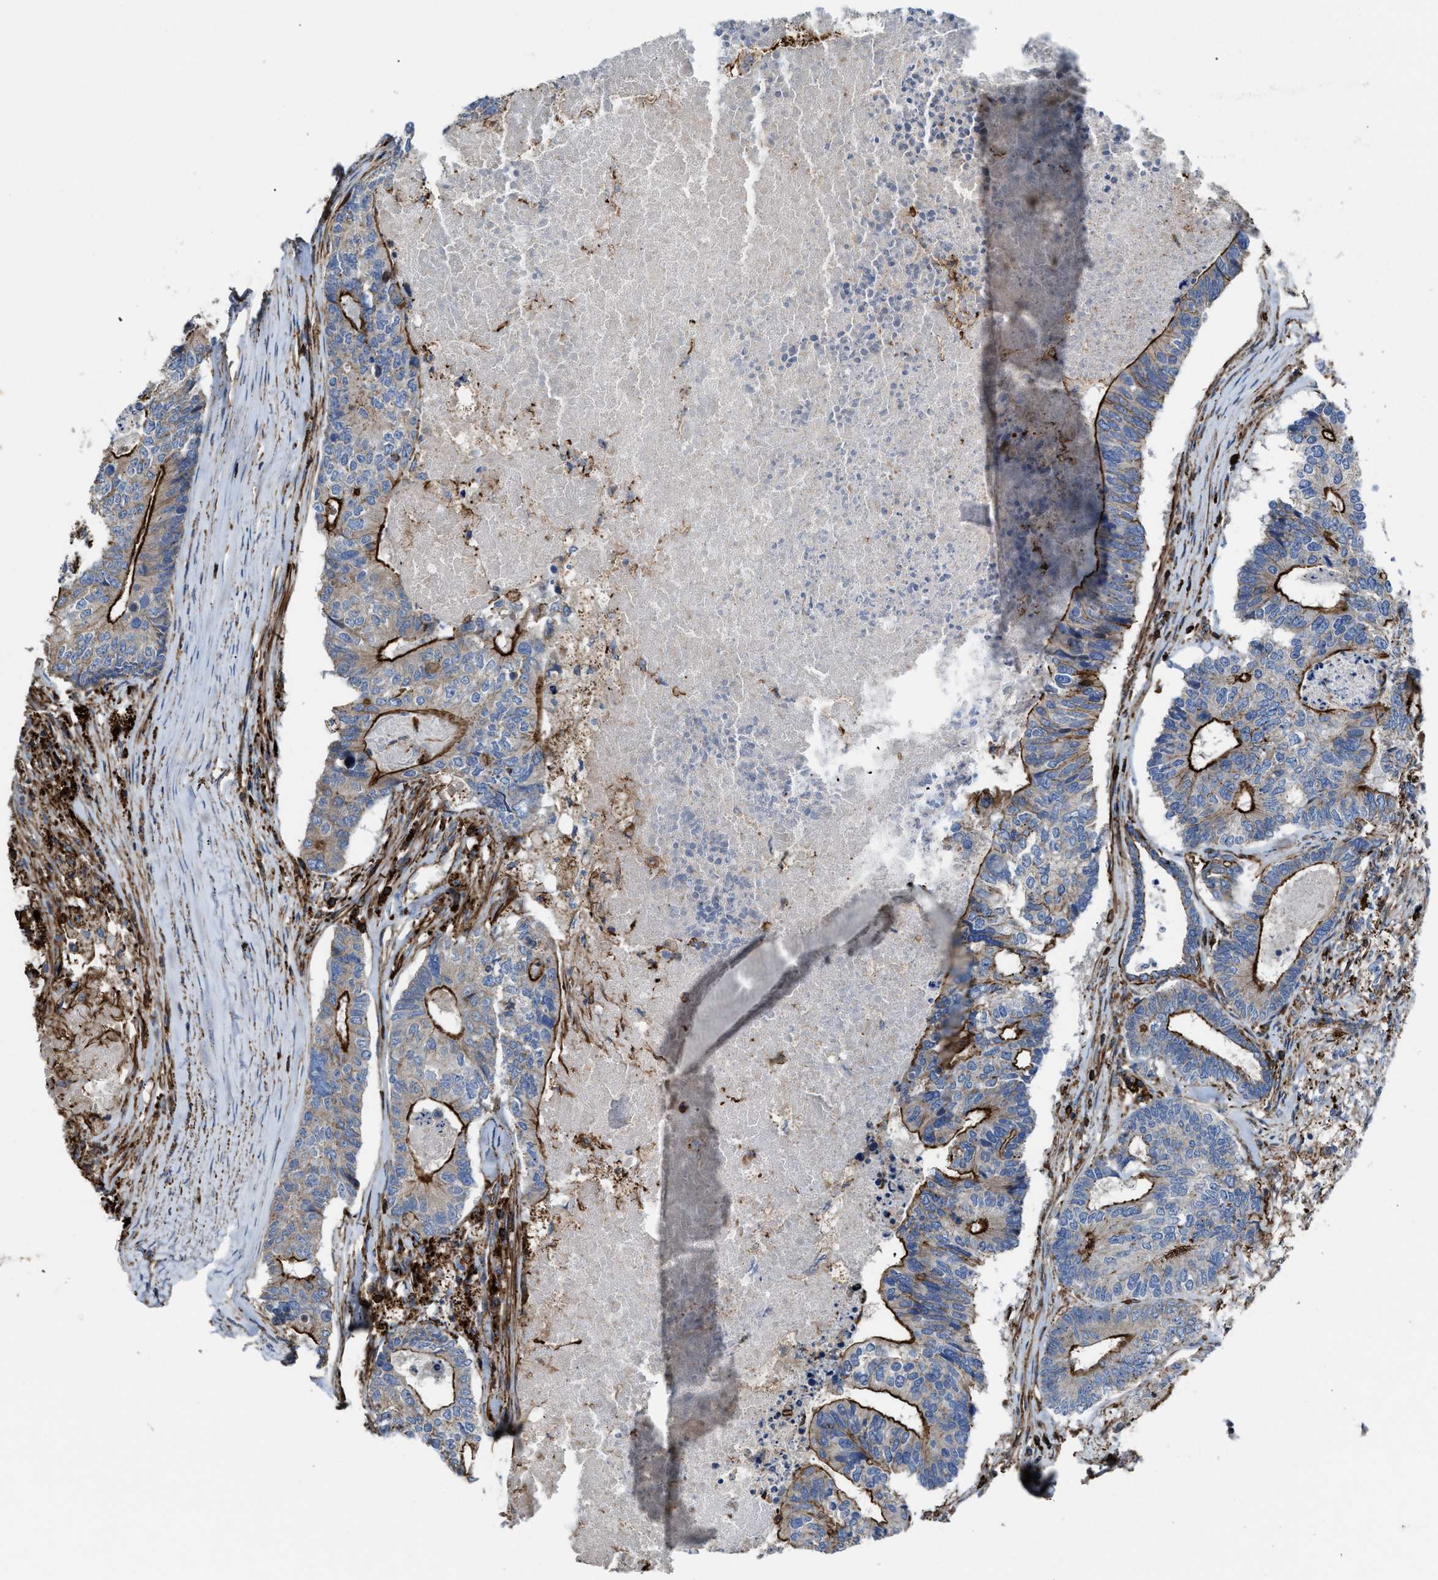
{"staining": {"intensity": "strong", "quantity": ">75%", "location": "cytoplasmic/membranous"}, "tissue": "colorectal cancer", "cell_type": "Tumor cells", "image_type": "cancer", "snomed": [{"axis": "morphology", "description": "Adenocarcinoma, NOS"}, {"axis": "topography", "description": "Colon"}], "caption": "Colorectal cancer stained with immunohistochemistry displays strong cytoplasmic/membranous positivity in approximately >75% of tumor cells.", "gene": "AGPAT2", "patient": {"sex": "female", "age": 67}}